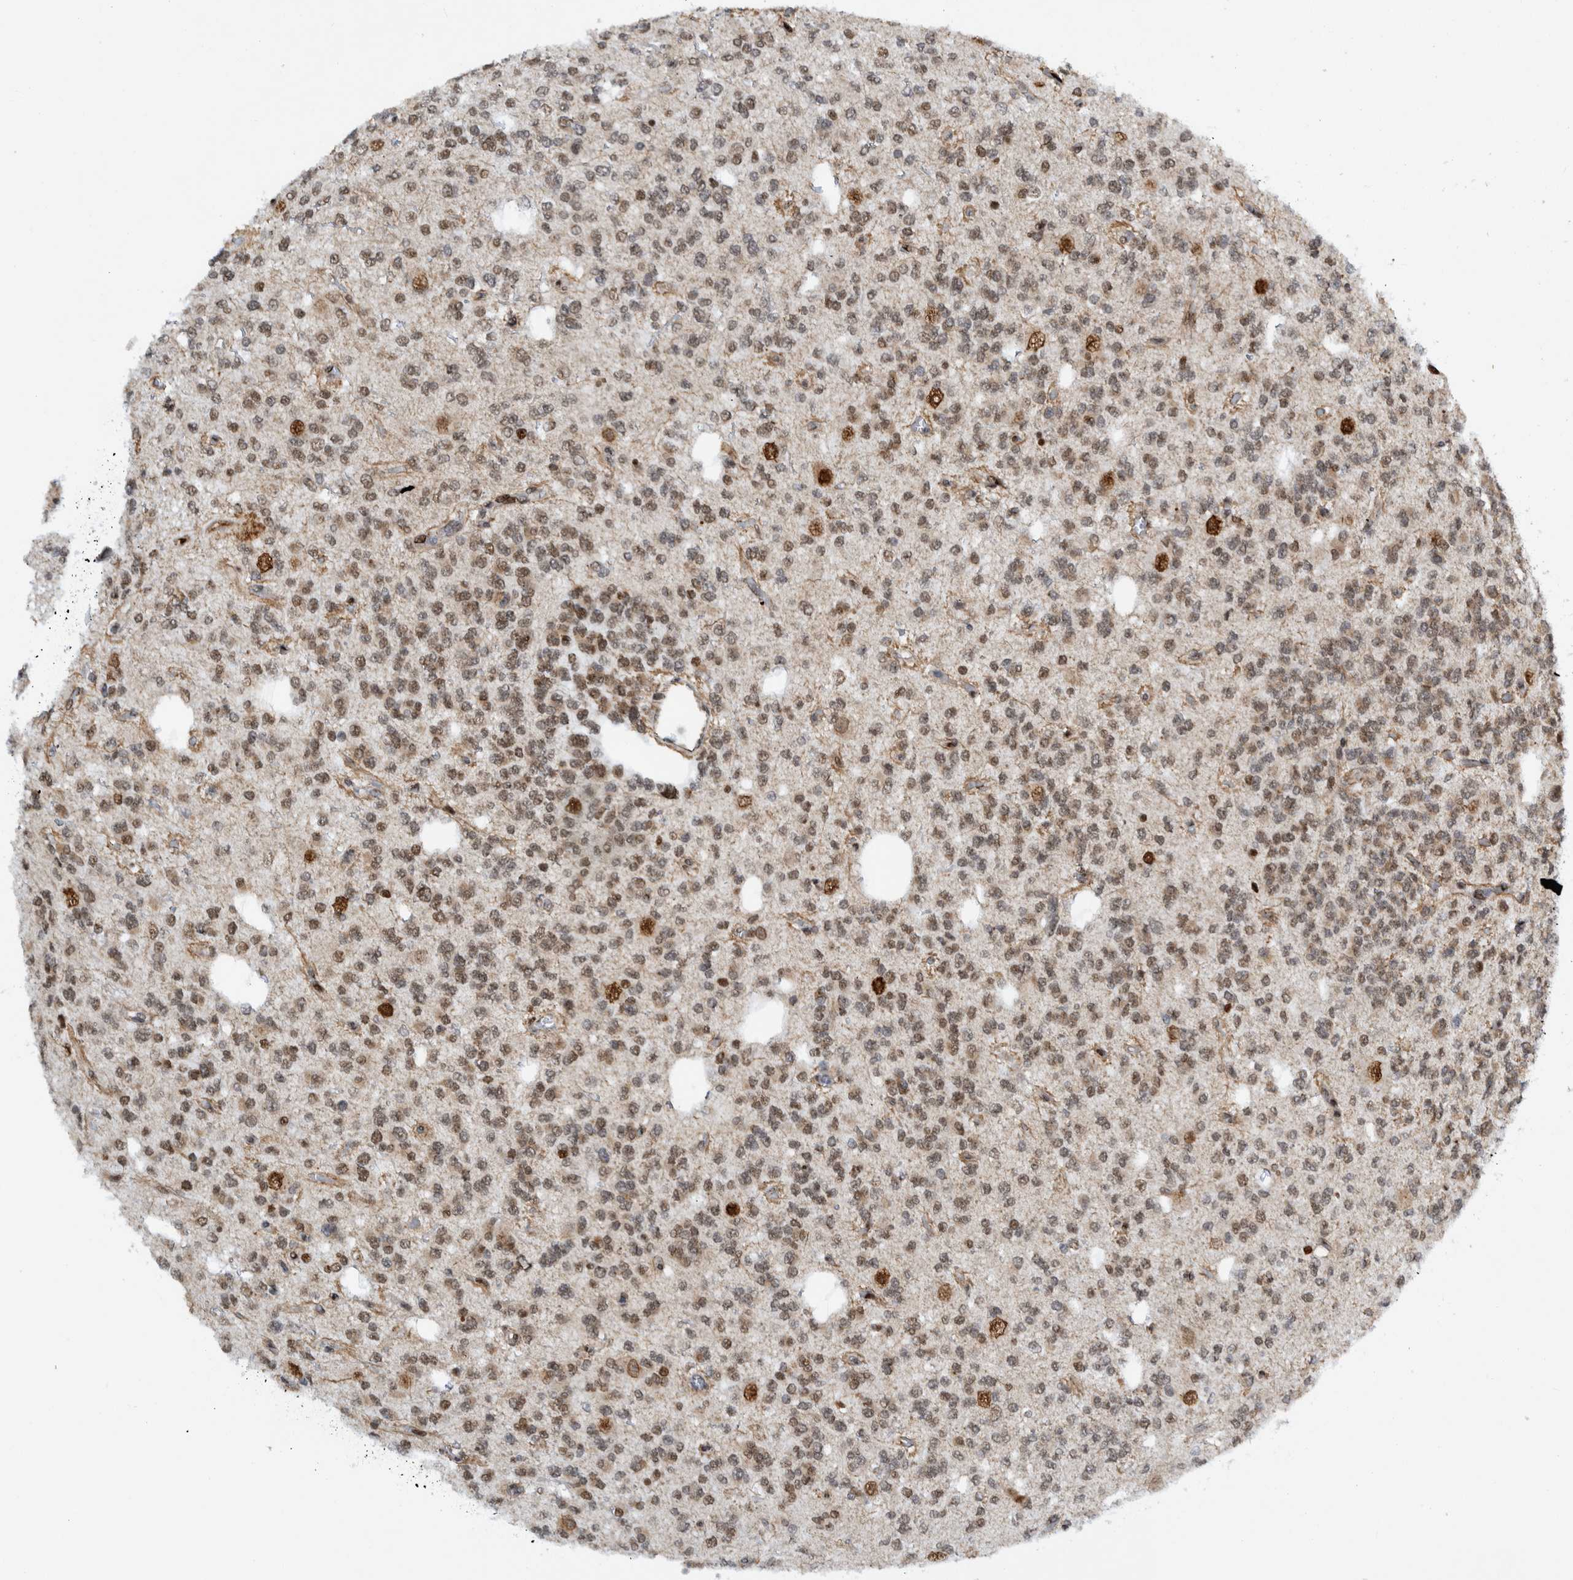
{"staining": {"intensity": "moderate", "quantity": ">75%", "location": "nuclear"}, "tissue": "glioma", "cell_type": "Tumor cells", "image_type": "cancer", "snomed": [{"axis": "morphology", "description": "Glioma, malignant, Low grade"}, {"axis": "topography", "description": "Brain"}], "caption": "Immunohistochemical staining of human low-grade glioma (malignant) exhibits medium levels of moderate nuclear protein staining in approximately >75% of tumor cells.", "gene": "CCDC57", "patient": {"sex": "male", "age": 38}}